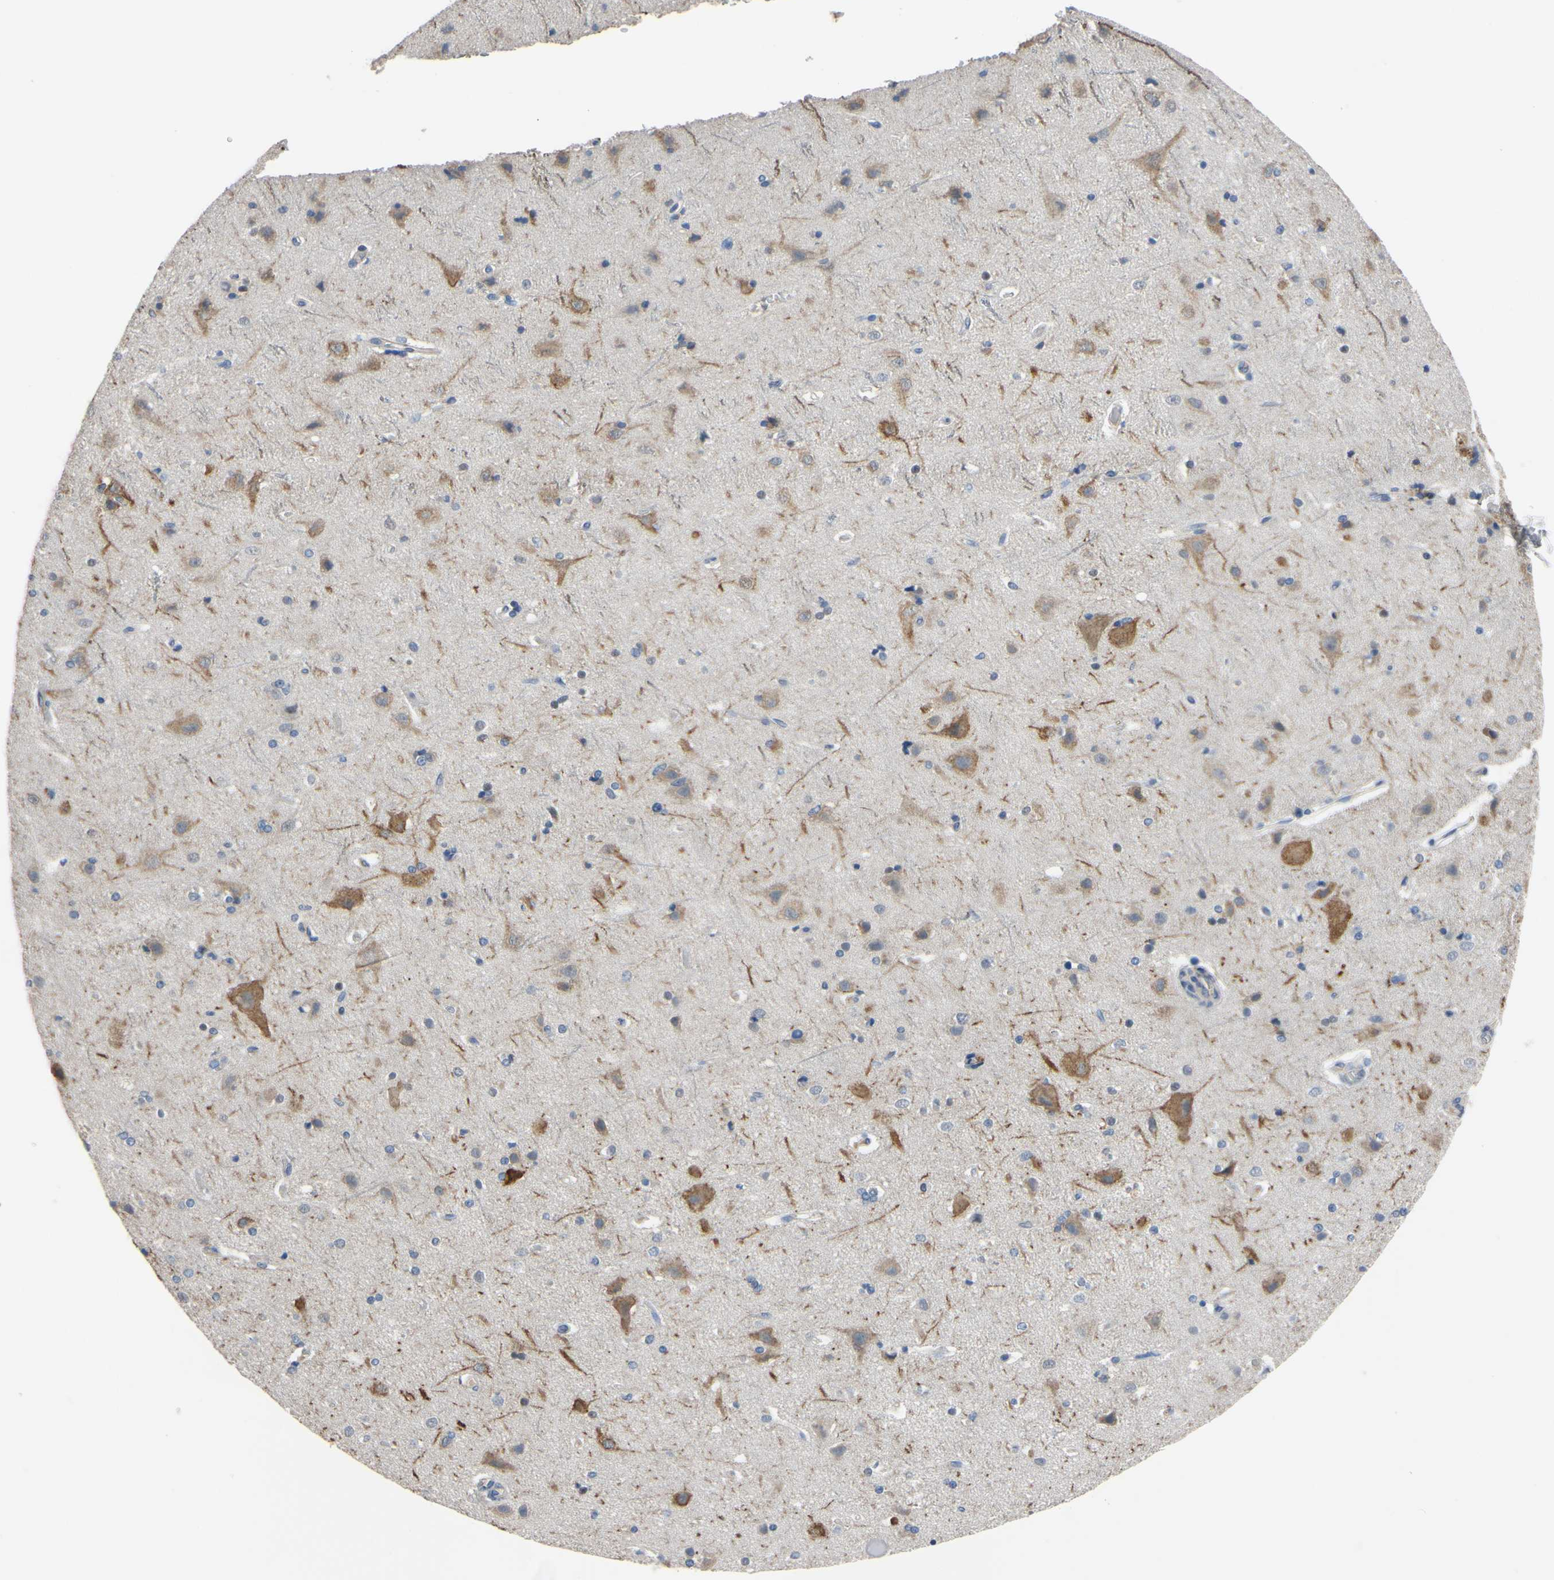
{"staining": {"intensity": "negative", "quantity": "none", "location": "none"}, "tissue": "cerebral cortex", "cell_type": "Endothelial cells", "image_type": "normal", "snomed": [{"axis": "morphology", "description": "Normal tissue, NOS"}, {"axis": "topography", "description": "Cerebral cortex"}], "caption": "Immunohistochemistry of normal cerebral cortex shows no staining in endothelial cells.", "gene": "LHX9", "patient": {"sex": "female", "age": 54}}